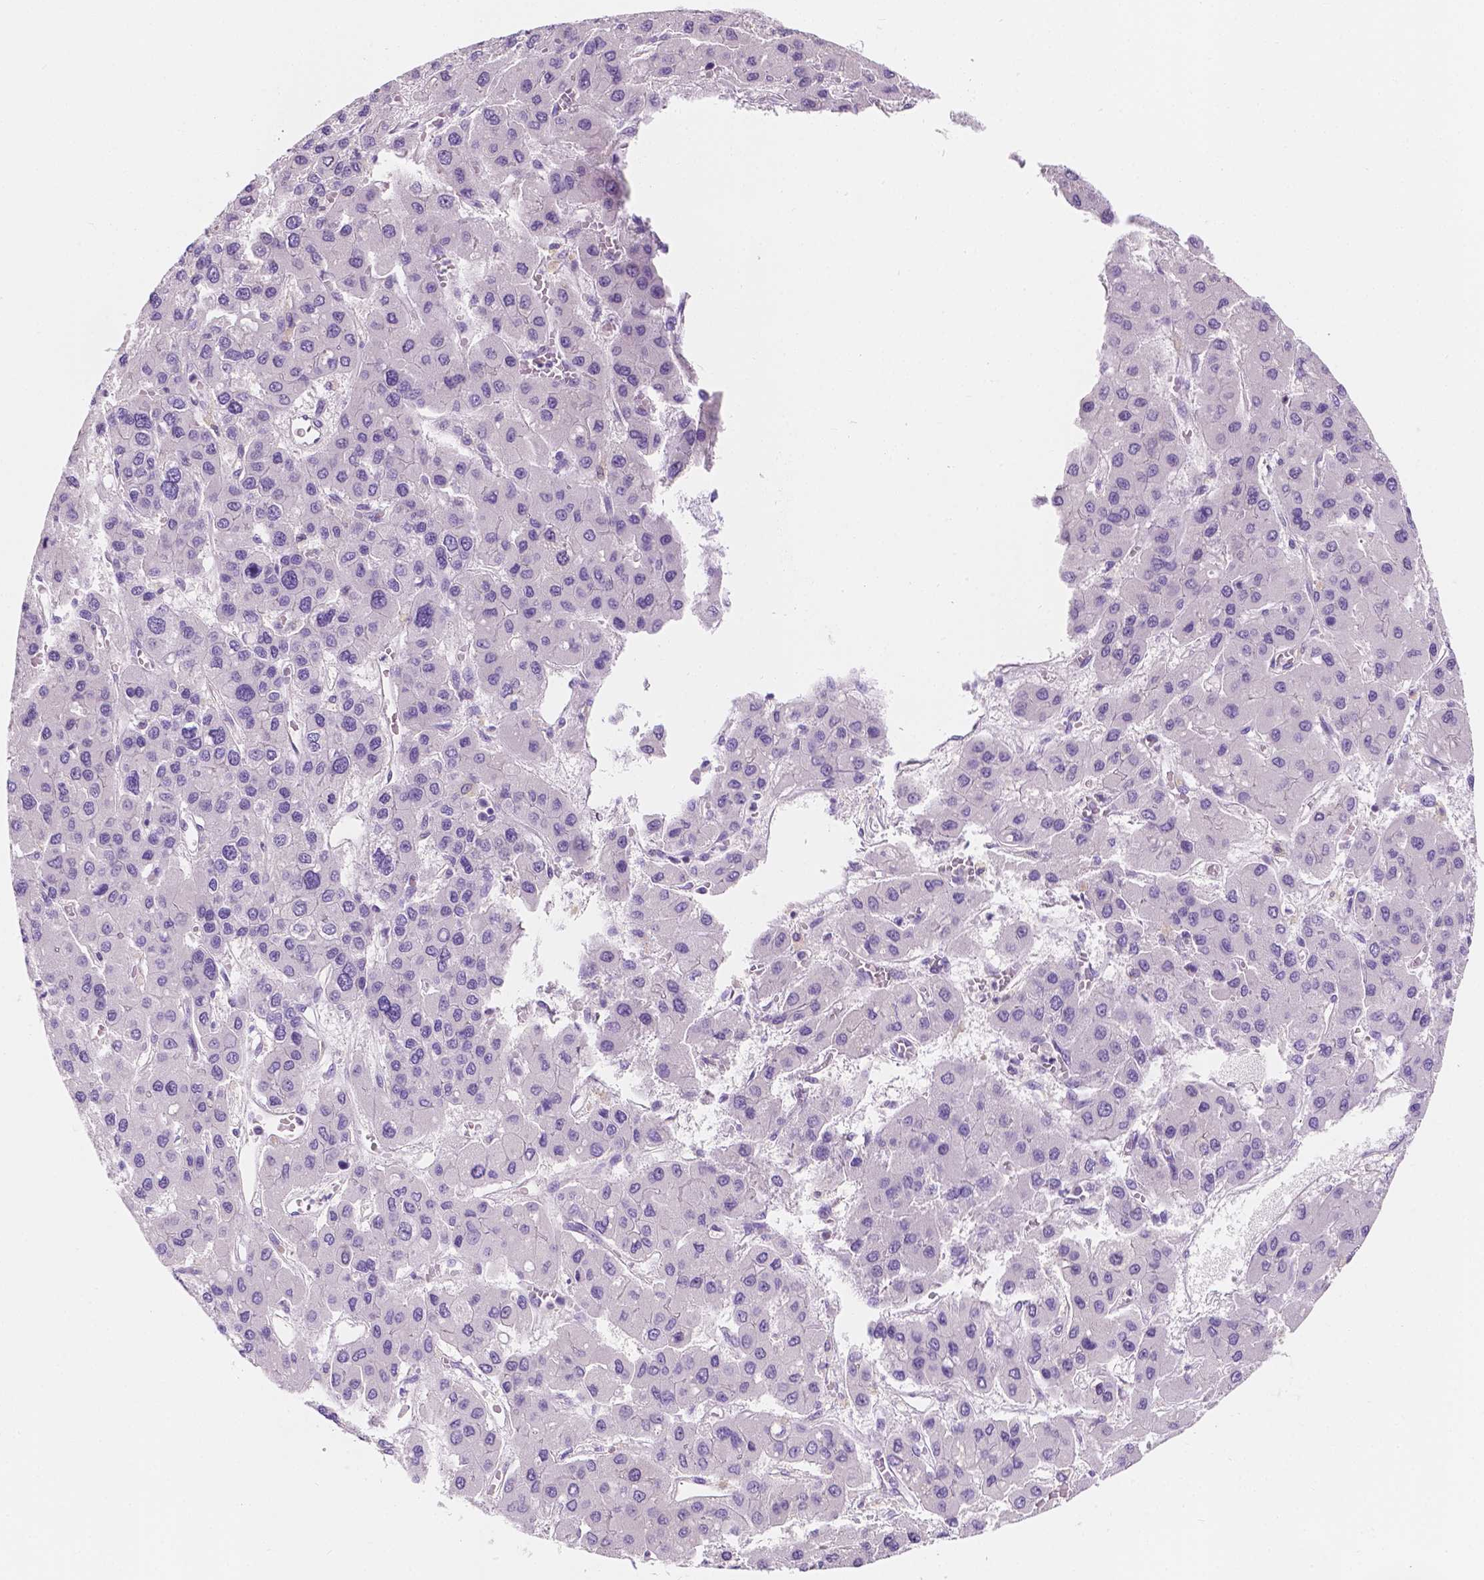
{"staining": {"intensity": "negative", "quantity": "none", "location": "none"}, "tissue": "liver cancer", "cell_type": "Tumor cells", "image_type": "cancer", "snomed": [{"axis": "morphology", "description": "Carcinoma, Hepatocellular, NOS"}, {"axis": "topography", "description": "Liver"}], "caption": "A micrograph of liver cancer stained for a protein shows no brown staining in tumor cells.", "gene": "SIRT2", "patient": {"sex": "female", "age": 41}}